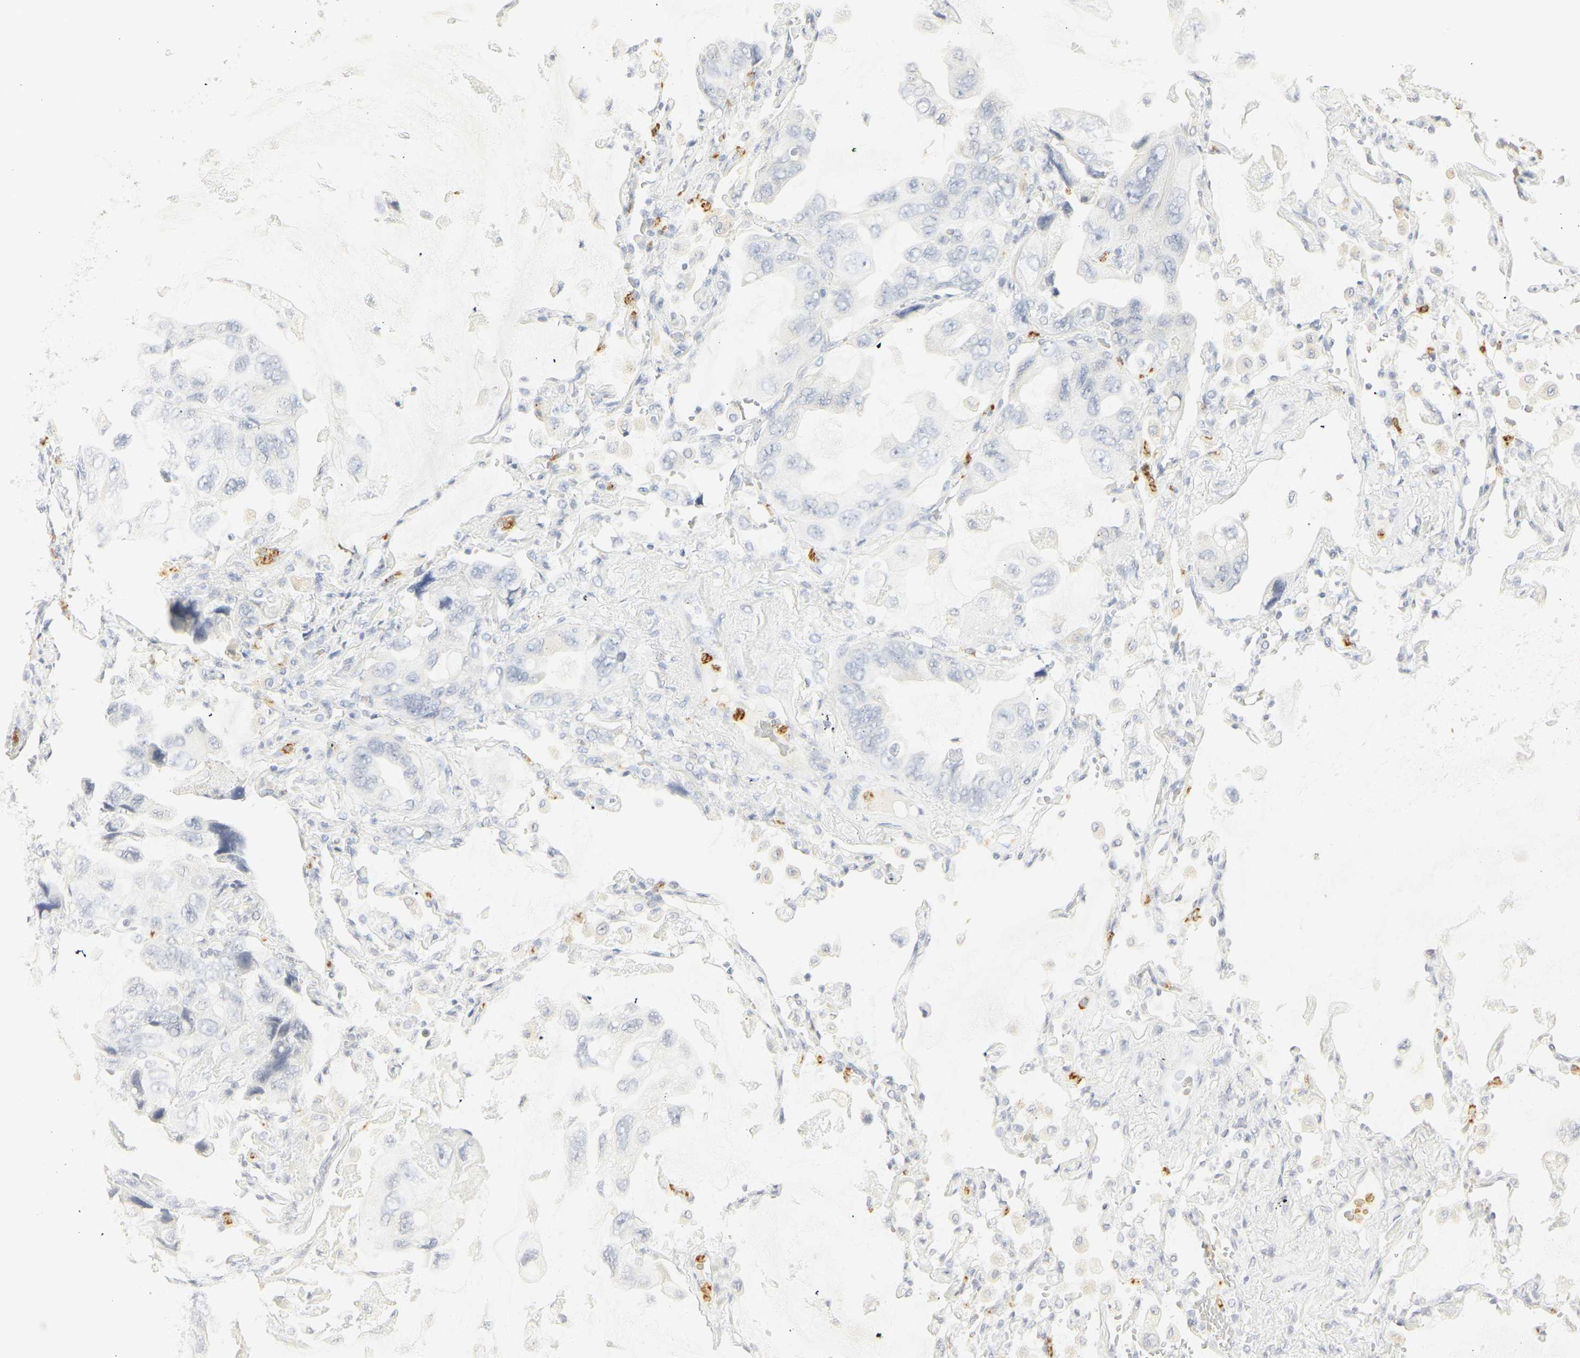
{"staining": {"intensity": "negative", "quantity": "none", "location": "none"}, "tissue": "lung cancer", "cell_type": "Tumor cells", "image_type": "cancer", "snomed": [{"axis": "morphology", "description": "Squamous cell carcinoma, NOS"}, {"axis": "topography", "description": "Lung"}], "caption": "IHC histopathology image of human lung squamous cell carcinoma stained for a protein (brown), which shows no positivity in tumor cells.", "gene": "MPO", "patient": {"sex": "female", "age": 73}}